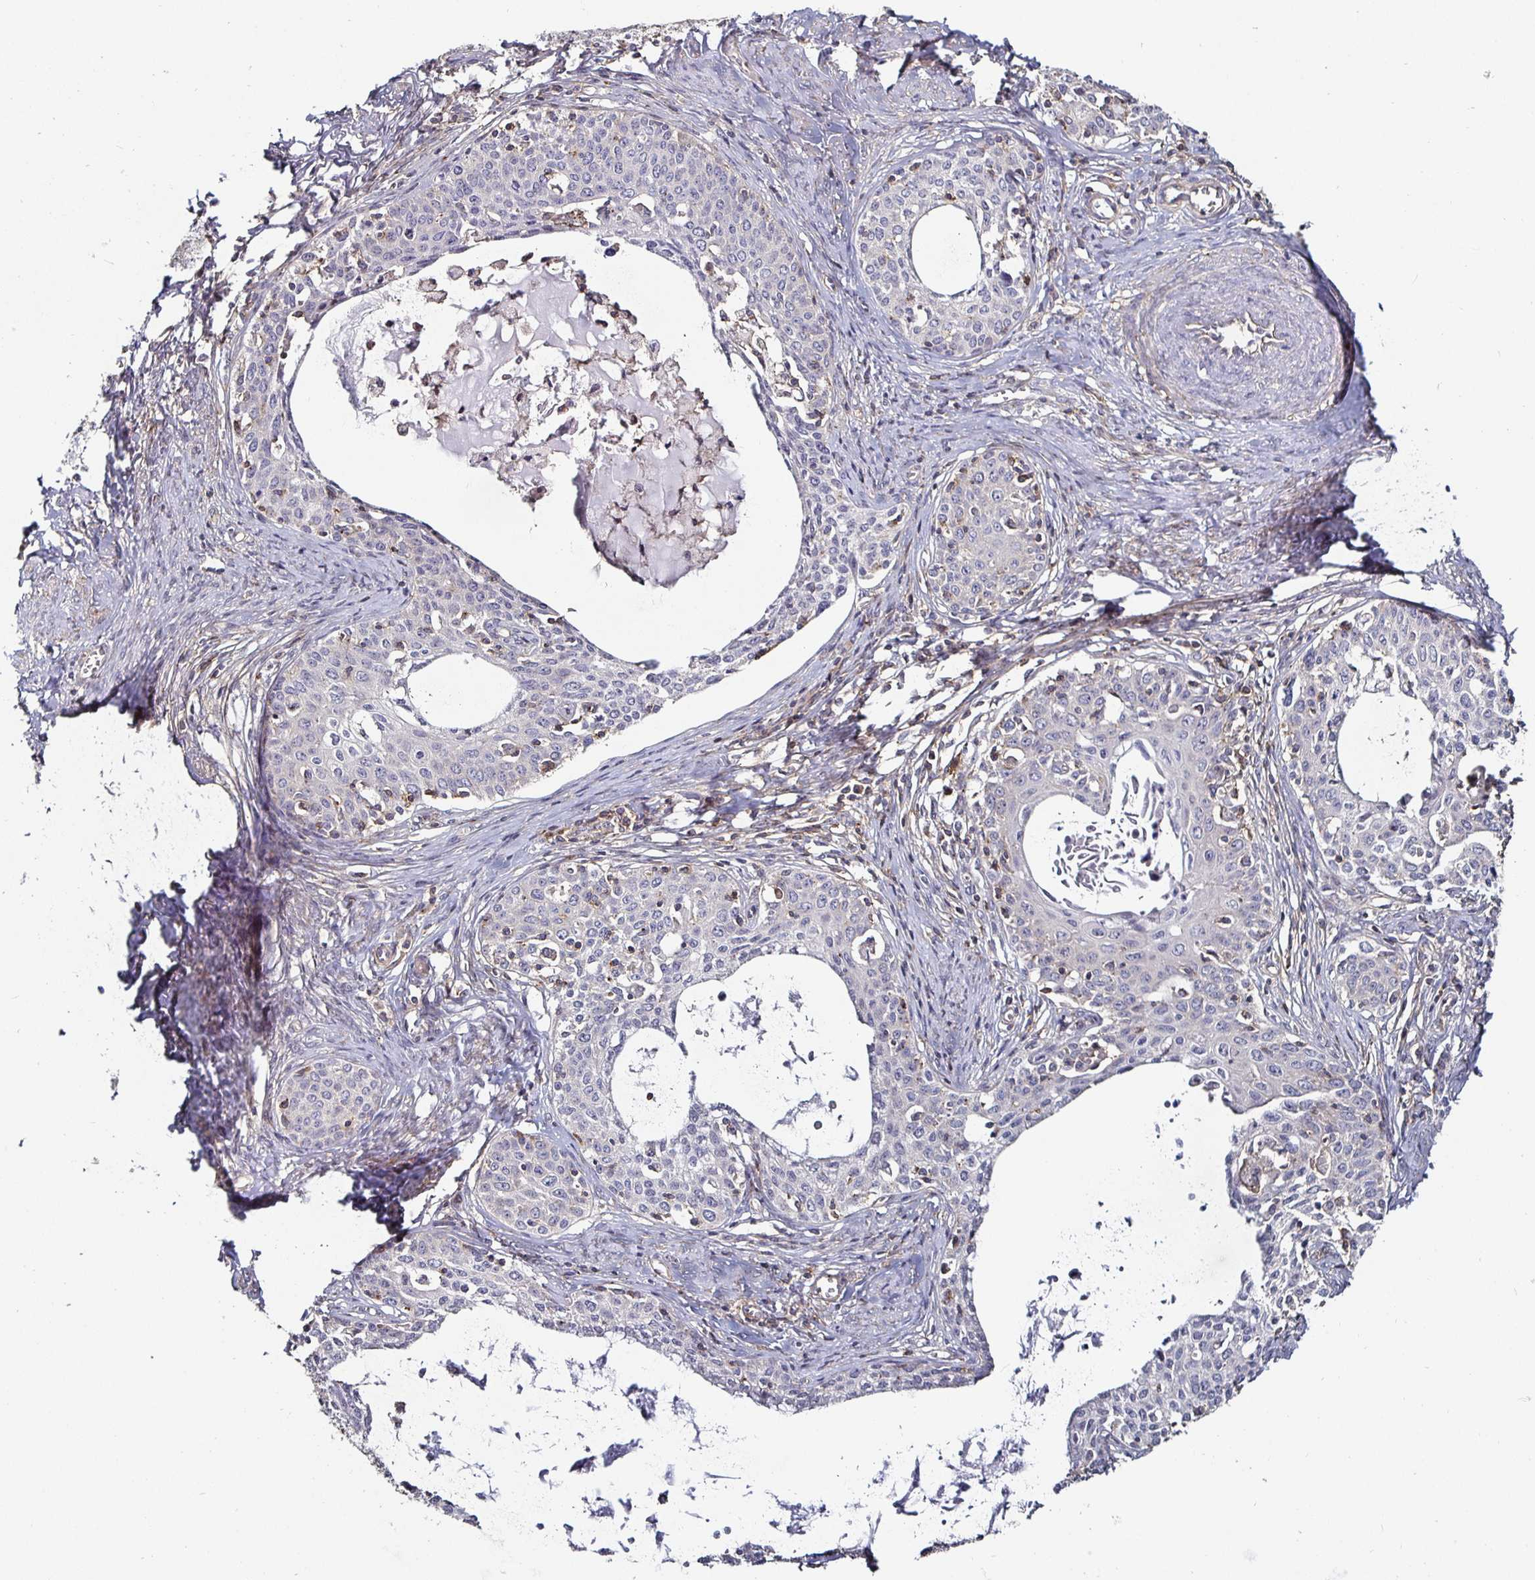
{"staining": {"intensity": "negative", "quantity": "none", "location": "none"}, "tissue": "cervical cancer", "cell_type": "Tumor cells", "image_type": "cancer", "snomed": [{"axis": "morphology", "description": "Squamous cell carcinoma, NOS"}, {"axis": "morphology", "description": "Adenocarcinoma, NOS"}, {"axis": "topography", "description": "Cervix"}], "caption": "Protein analysis of squamous cell carcinoma (cervical) demonstrates no significant expression in tumor cells.", "gene": "GJA4", "patient": {"sex": "female", "age": 52}}